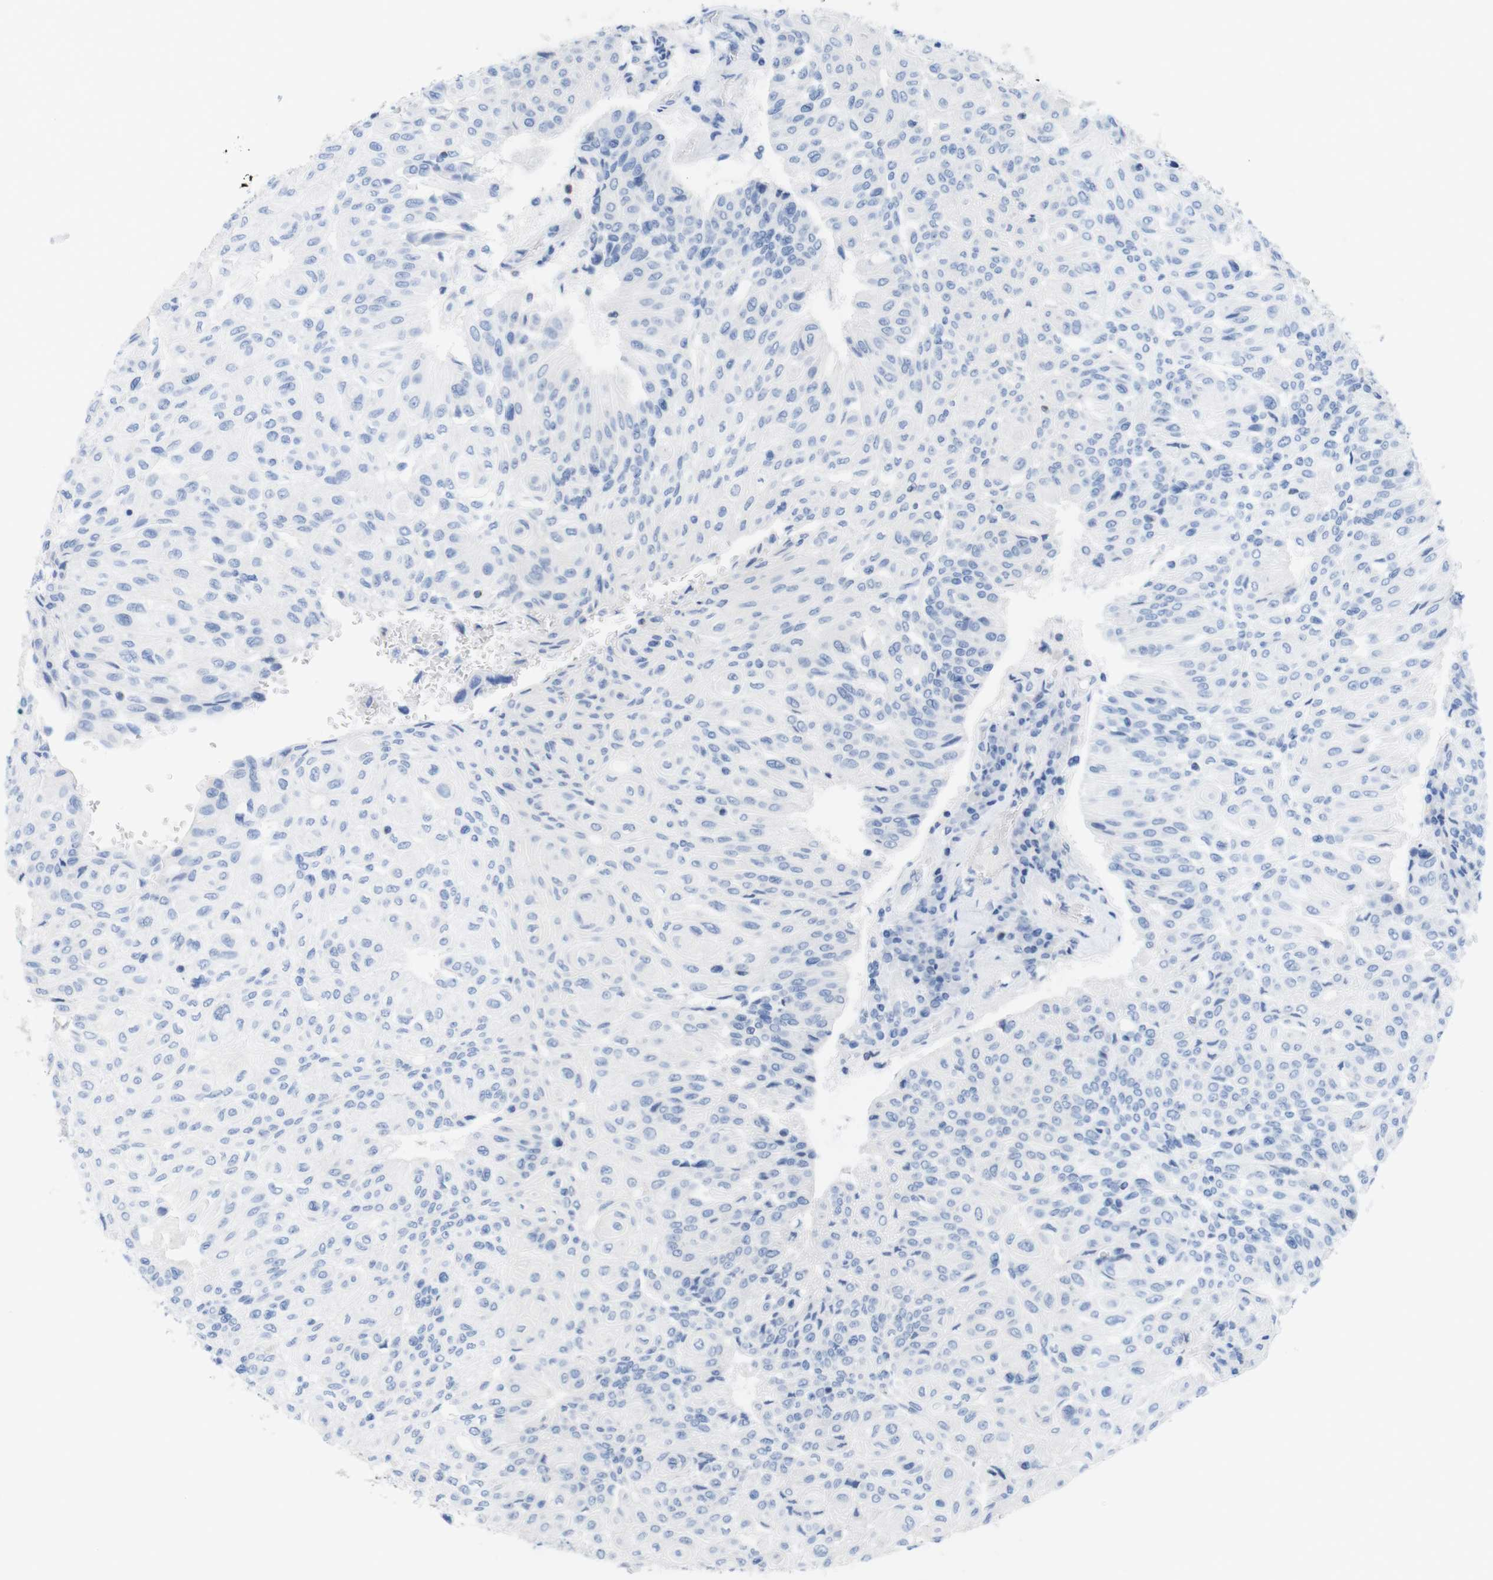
{"staining": {"intensity": "negative", "quantity": "none", "location": "none"}, "tissue": "urothelial cancer", "cell_type": "Tumor cells", "image_type": "cancer", "snomed": [{"axis": "morphology", "description": "Urothelial carcinoma, High grade"}, {"axis": "topography", "description": "Urinary bladder"}], "caption": "Immunohistochemistry histopathology image of neoplastic tissue: human urothelial cancer stained with DAB (3,3'-diaminobenzidine) demonstrates no significant protein expression in tumor cells.", "gene": "LAG3", "patient": {"sex": "male", "age": 66}}